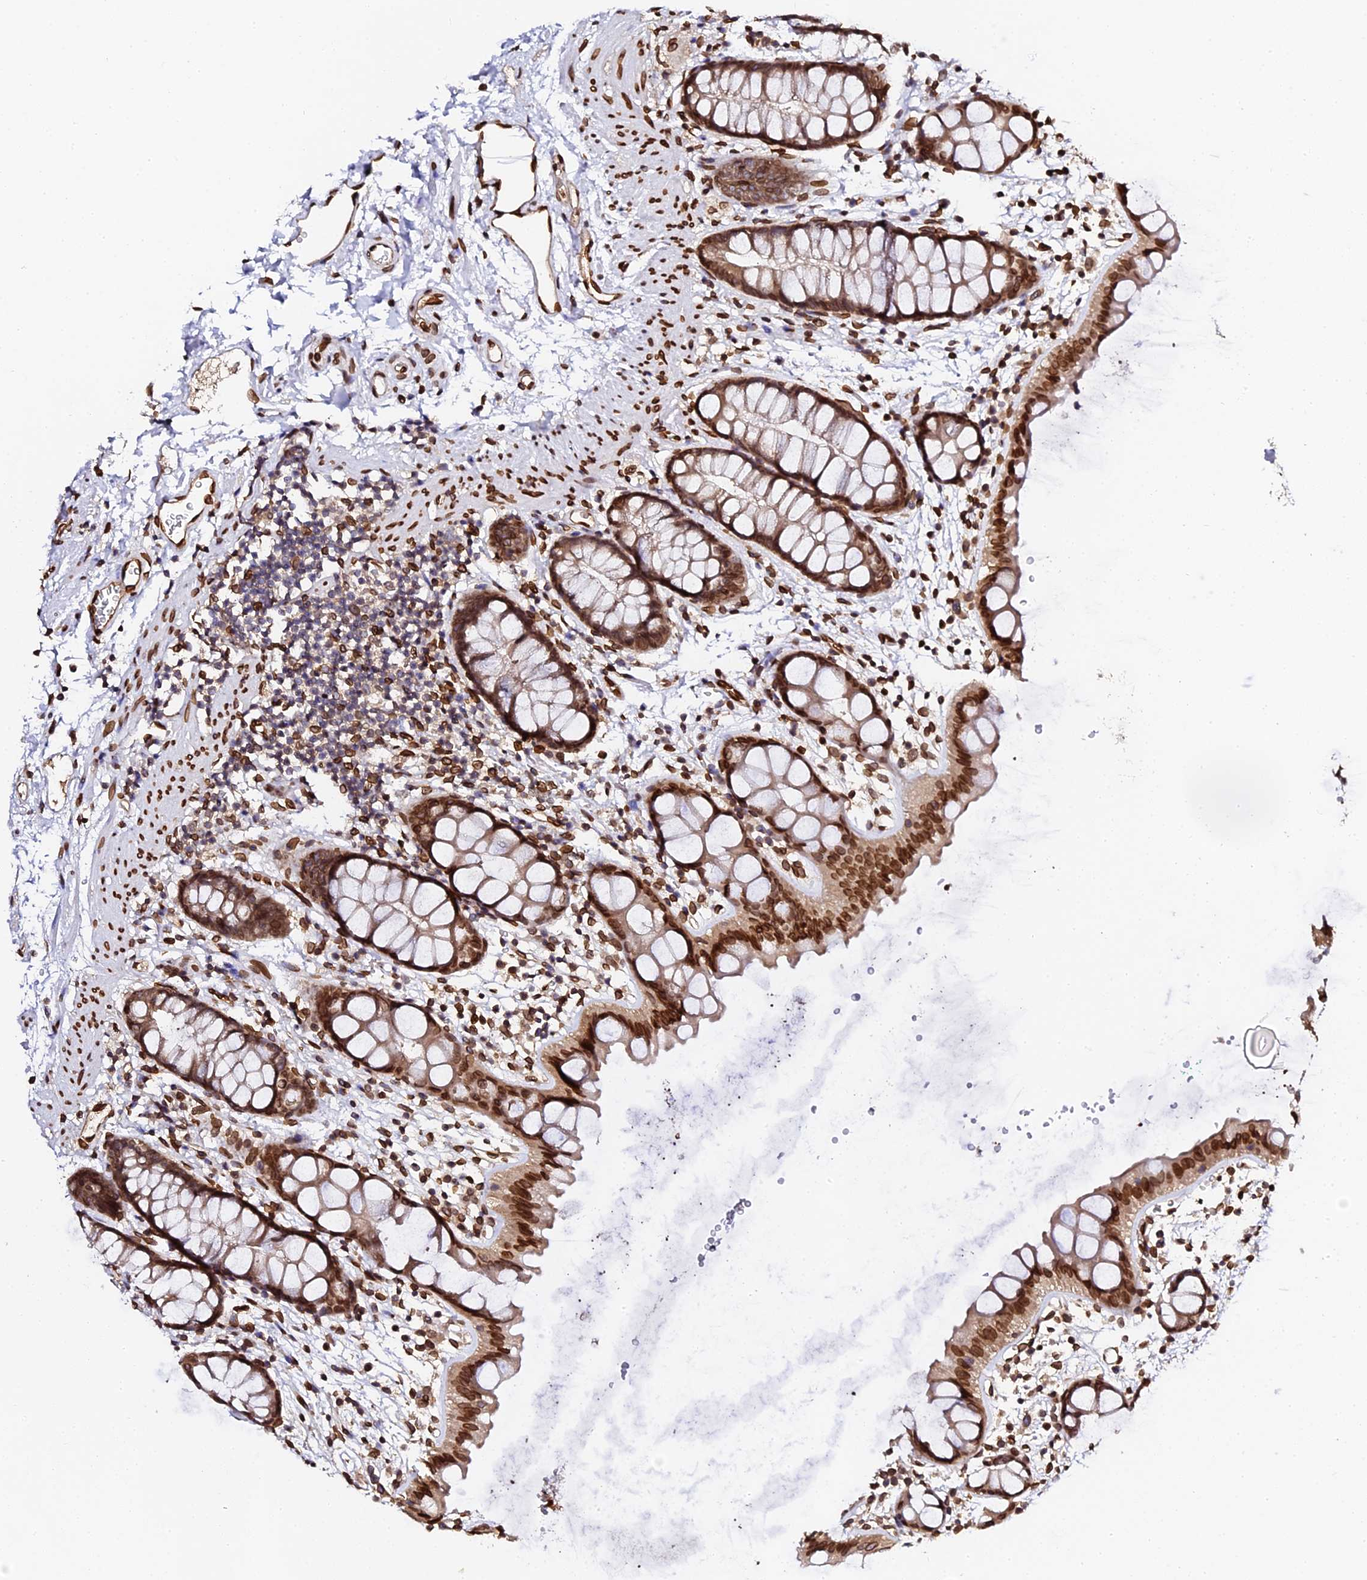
{"staining": {"intensity": "strong", "quantity": ">75%", "location": "nuclear"}, "tissue": "rectum", "cell_type": "Glandular cells", "image_type": "normal", "snomed": [{"axis": "morphology", "description": "Normal tissue, NOS"}, {"axis": "topography", "description": "Rectum"}], "caption": "A high amount of strong nuclear staining is identified in approximately >75% of glandular cells in normal rectum. The staining was performed using DAB (3,3'-diaminobenzidine), with brown indicating positive protein expression. Nuclei are stained blue with hematoxylin.", "gene": "ANAPC5", "patient": {"sex": "female", "age": 65}}